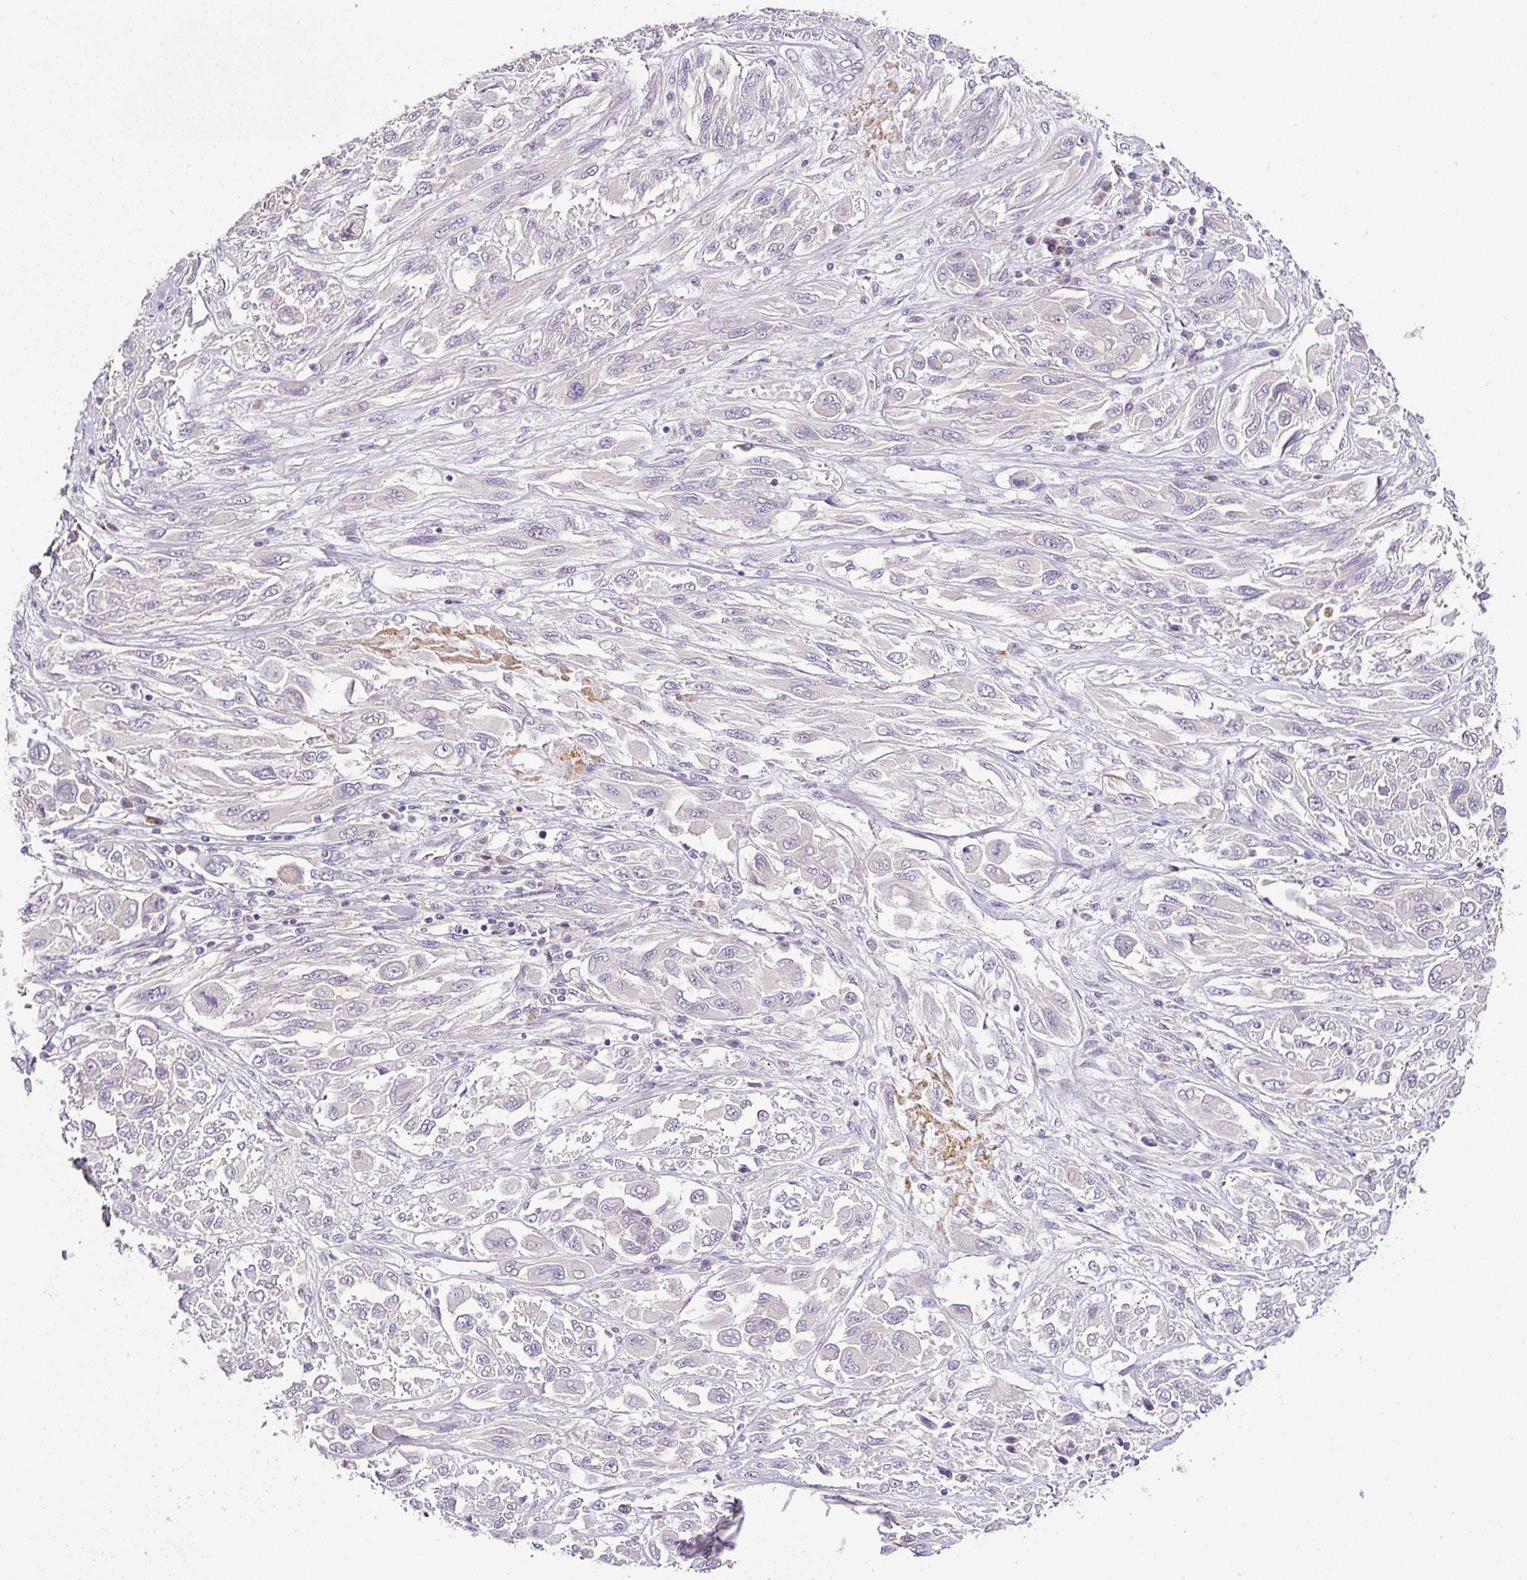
{"staining": {"intensity": "negative", "quantity": "none", "location": "none"}, "tissue": "melanoma", "cell_type": "Tumor cells", "image_type": "cancer", "snomed": [{"axis": "morphology", "description": "Malignant melanoma, NOS"}, {"axis": "topography", "description": "Skin"}], "caption": "IHC image of neoplastic tissue: human malignant melanoma stained with DAB reveals no significant protein staining in tumor cells. (Immunohistochemistry (ihc), brightfield microscopy, high magnification).", "gene": "HPS4", "patient": {"sex": "female", "age": 91}}